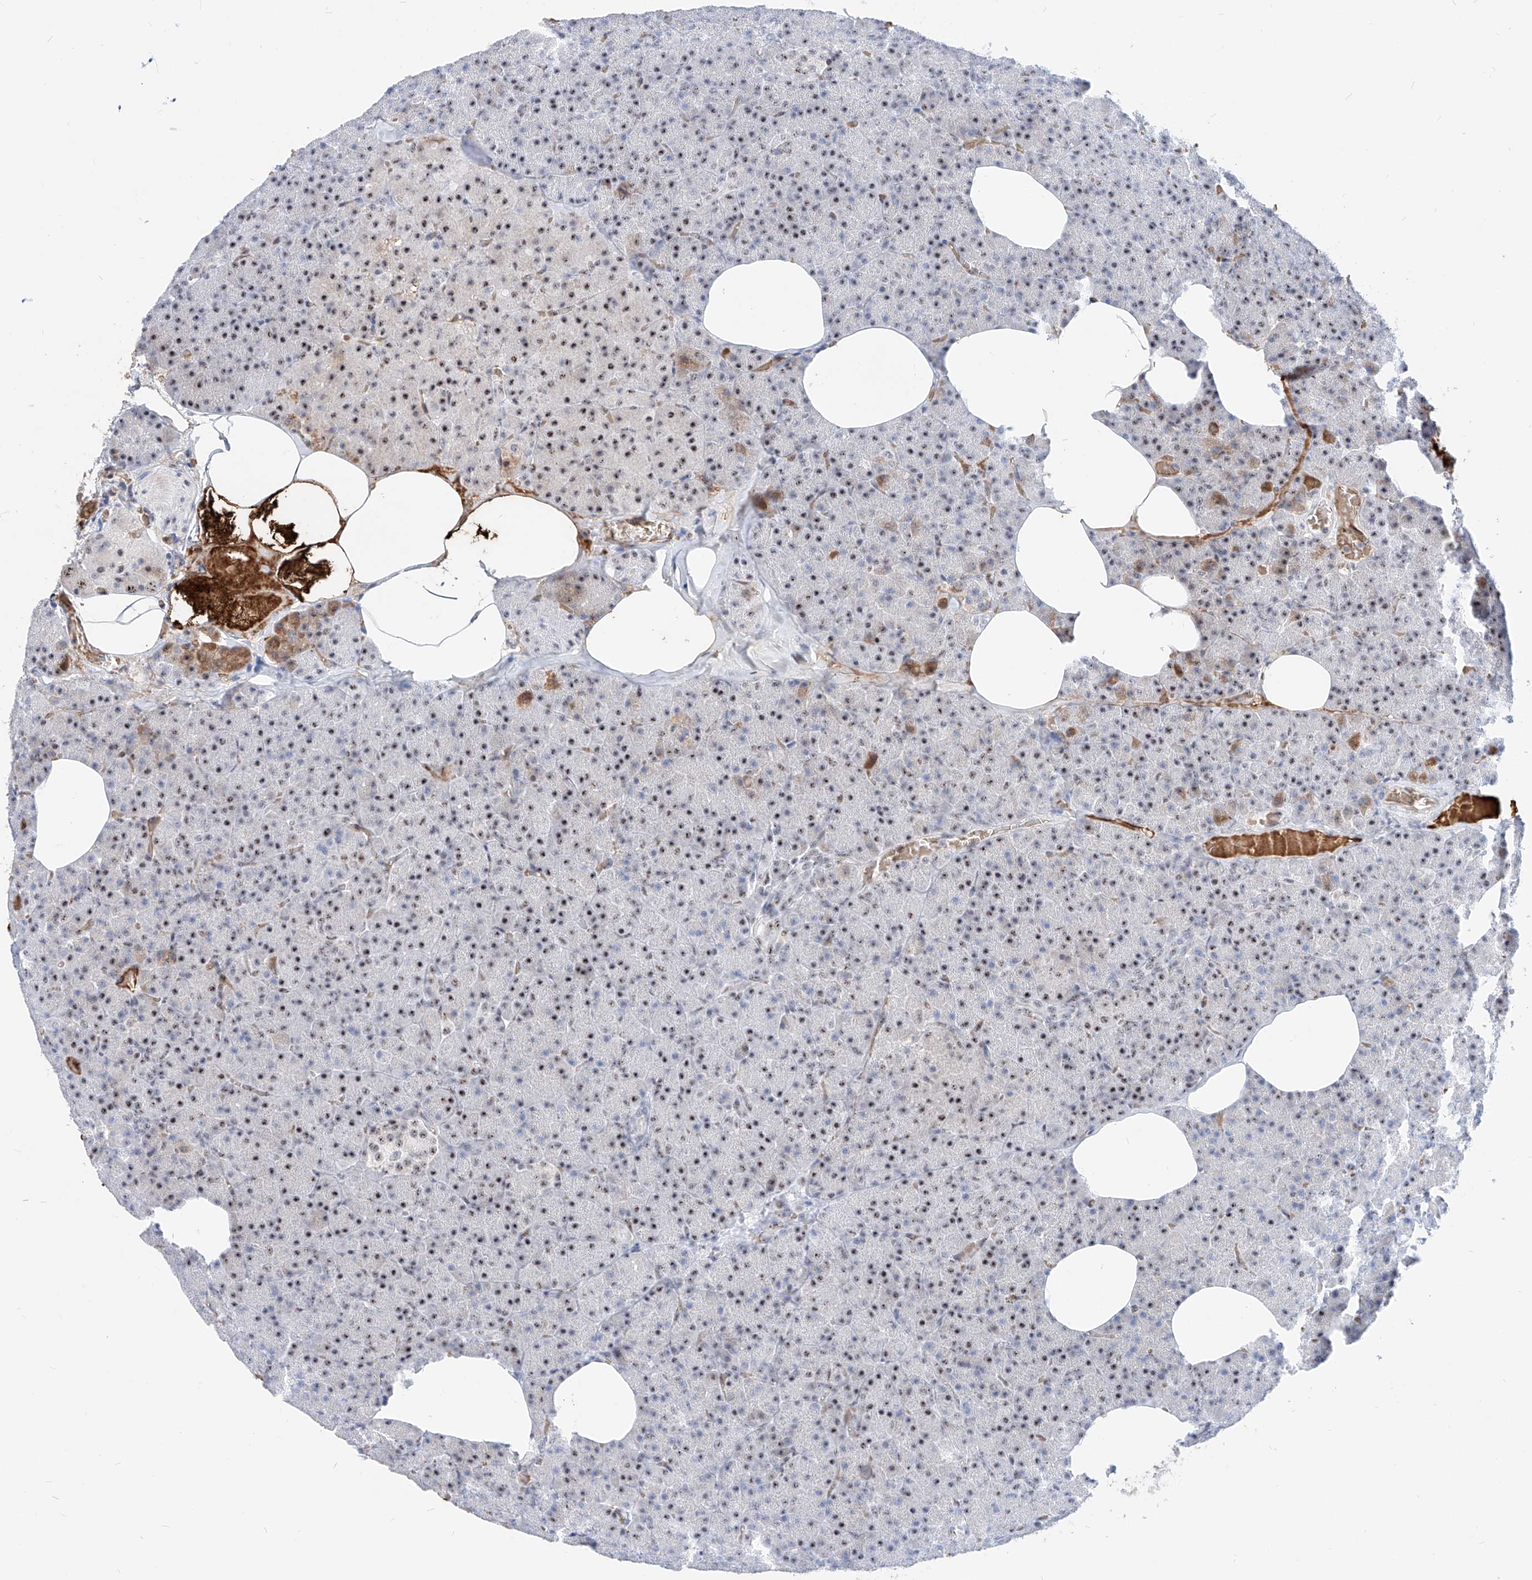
{"staining": {"intensity": "moderate", "quantity": ">75%", "location": "nuclear"}, "tissue": "pancreas", "cell_type": "Exocrine glandular cells", "image_type": "normal", "snomed": [{"axis": "morphology", "description": "Normal tissue, NOS"}, {"axis": "morphology", "description": "Carcinoid, malignant, NOS"}, {"axis": "topography", "description": "Pancreas"}], "caption": "Immunohistochemistry (IHC) image of unremarkable human pancreas stained for a protein (brown), which shows medium levels of moderate nuclear positivity in about >75% of exocrine glandular cells.", "gene": "ZFP42", "patient": {"sex": "female", "age": 35}}